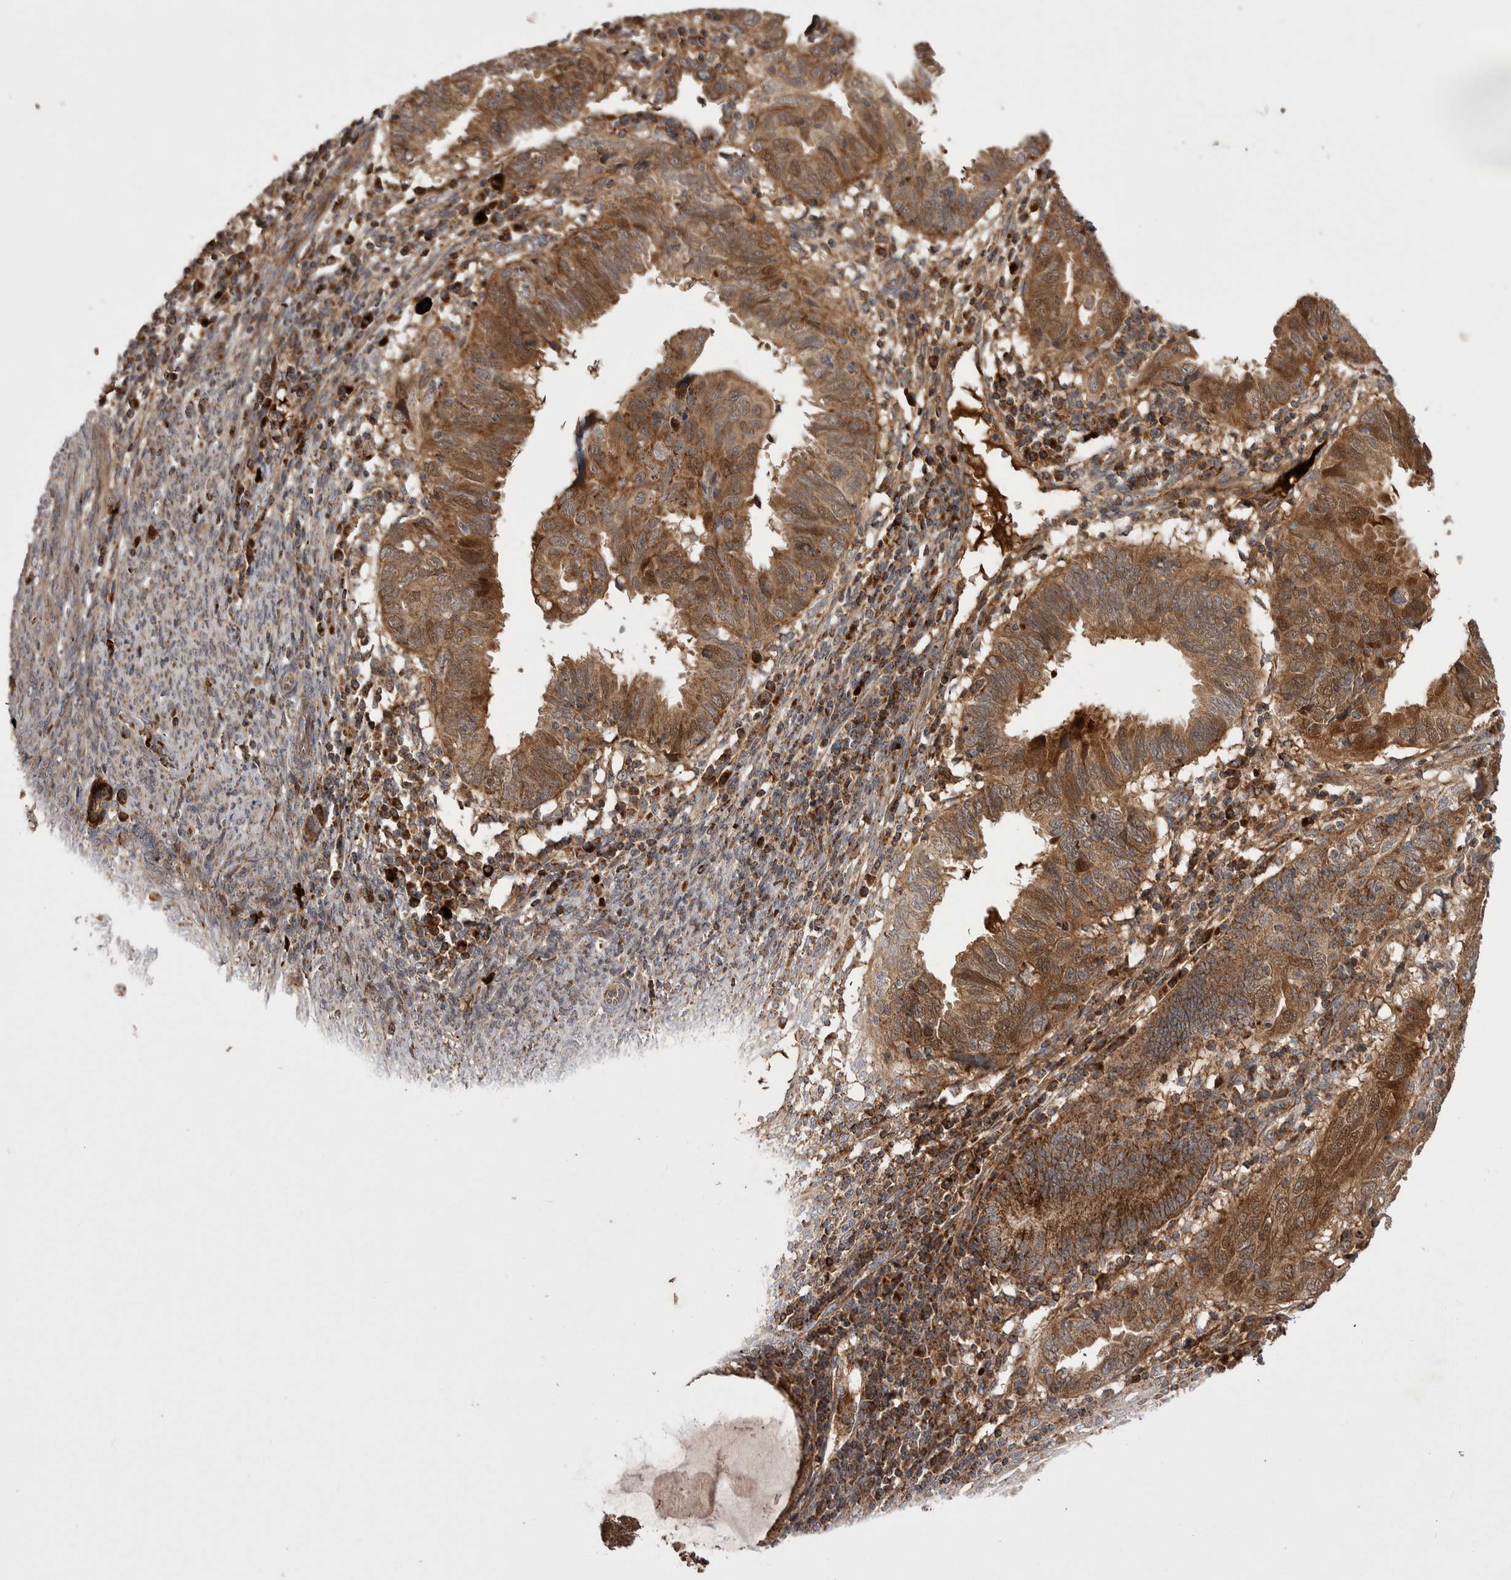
{"staining": {"intensity": "strong", "quantity": ">75%", "location": "cytoplasmic/membranous"}, "tissue": "endometrial cancer", "cell_type": "Tumor cells", "image_type": "cancer", "snomed": [{"axis": "morphology", "description": "Adenocarcinoma, NOS"}, {"axis": "topography", "description": "Uterus"}], "caption": "Human endometrial cancer (adenocarcinoma) stained with a protein marker shows strong staining in tumor cells.", "gene": "KYAT3", "patient": {"sex": "female", "age": 77}}